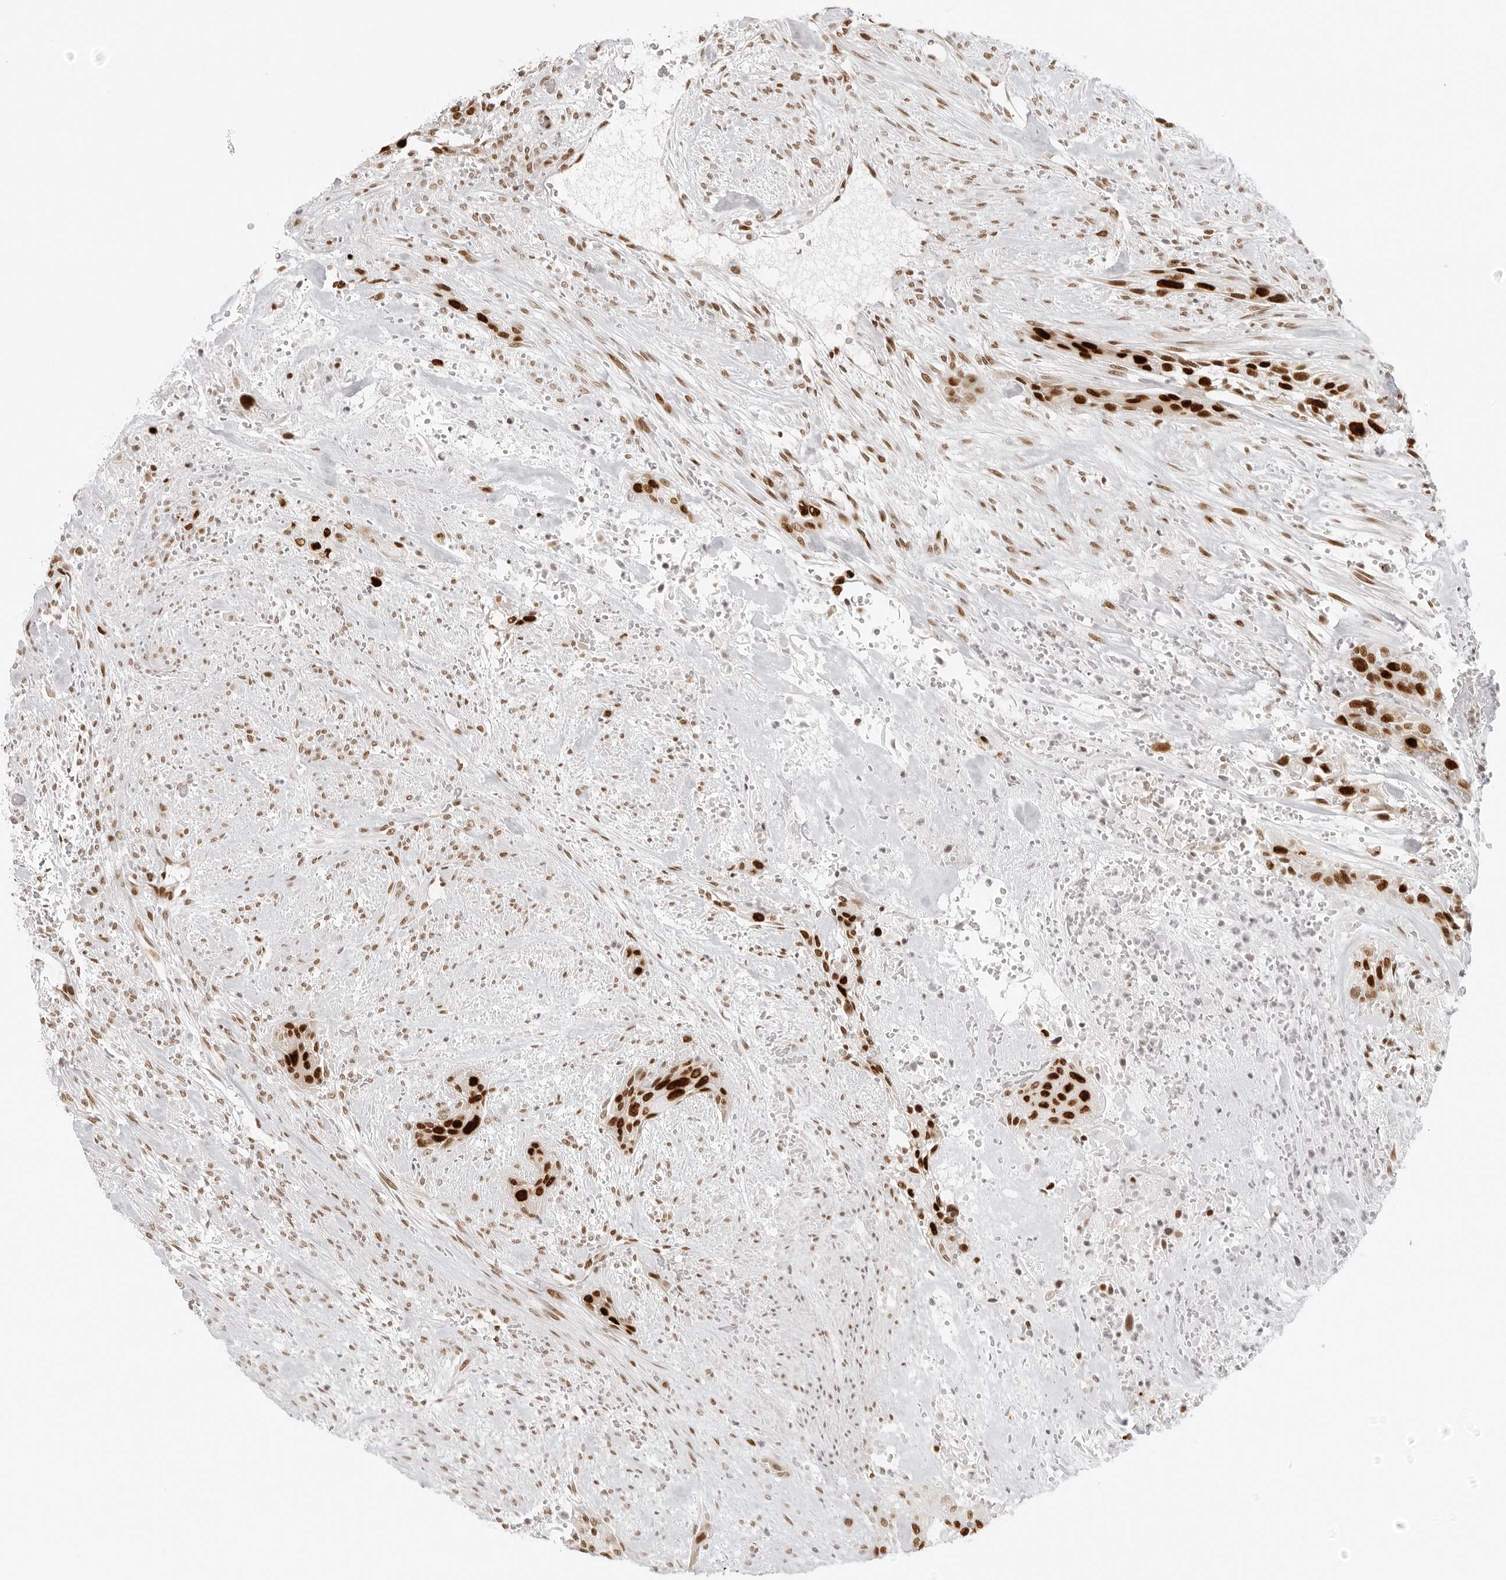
{"staining": {"intensity": "strong", "quantity": ">75%", "location": "nuclear"}, "tissue": "urothelial cancer", "cell_type": "Tumor cells", "image_type": "cancer", "snomed": [{"axis": "morphology", "description": "Urothelial carcinoma, High grade"}, {"axis": "topography", "description": "Urinary bladder"}], "caption": "High-magnification brightfield microscopy of high-grade urothelial carcinoma stained with DAB (brown) and counterstained with hematoxylin (blue). tumor cells exhibit strong nuclear staining is seen in about>75% of cells.", "gene": "RCC1", "patient": {"sex": "male", "age": 35}}